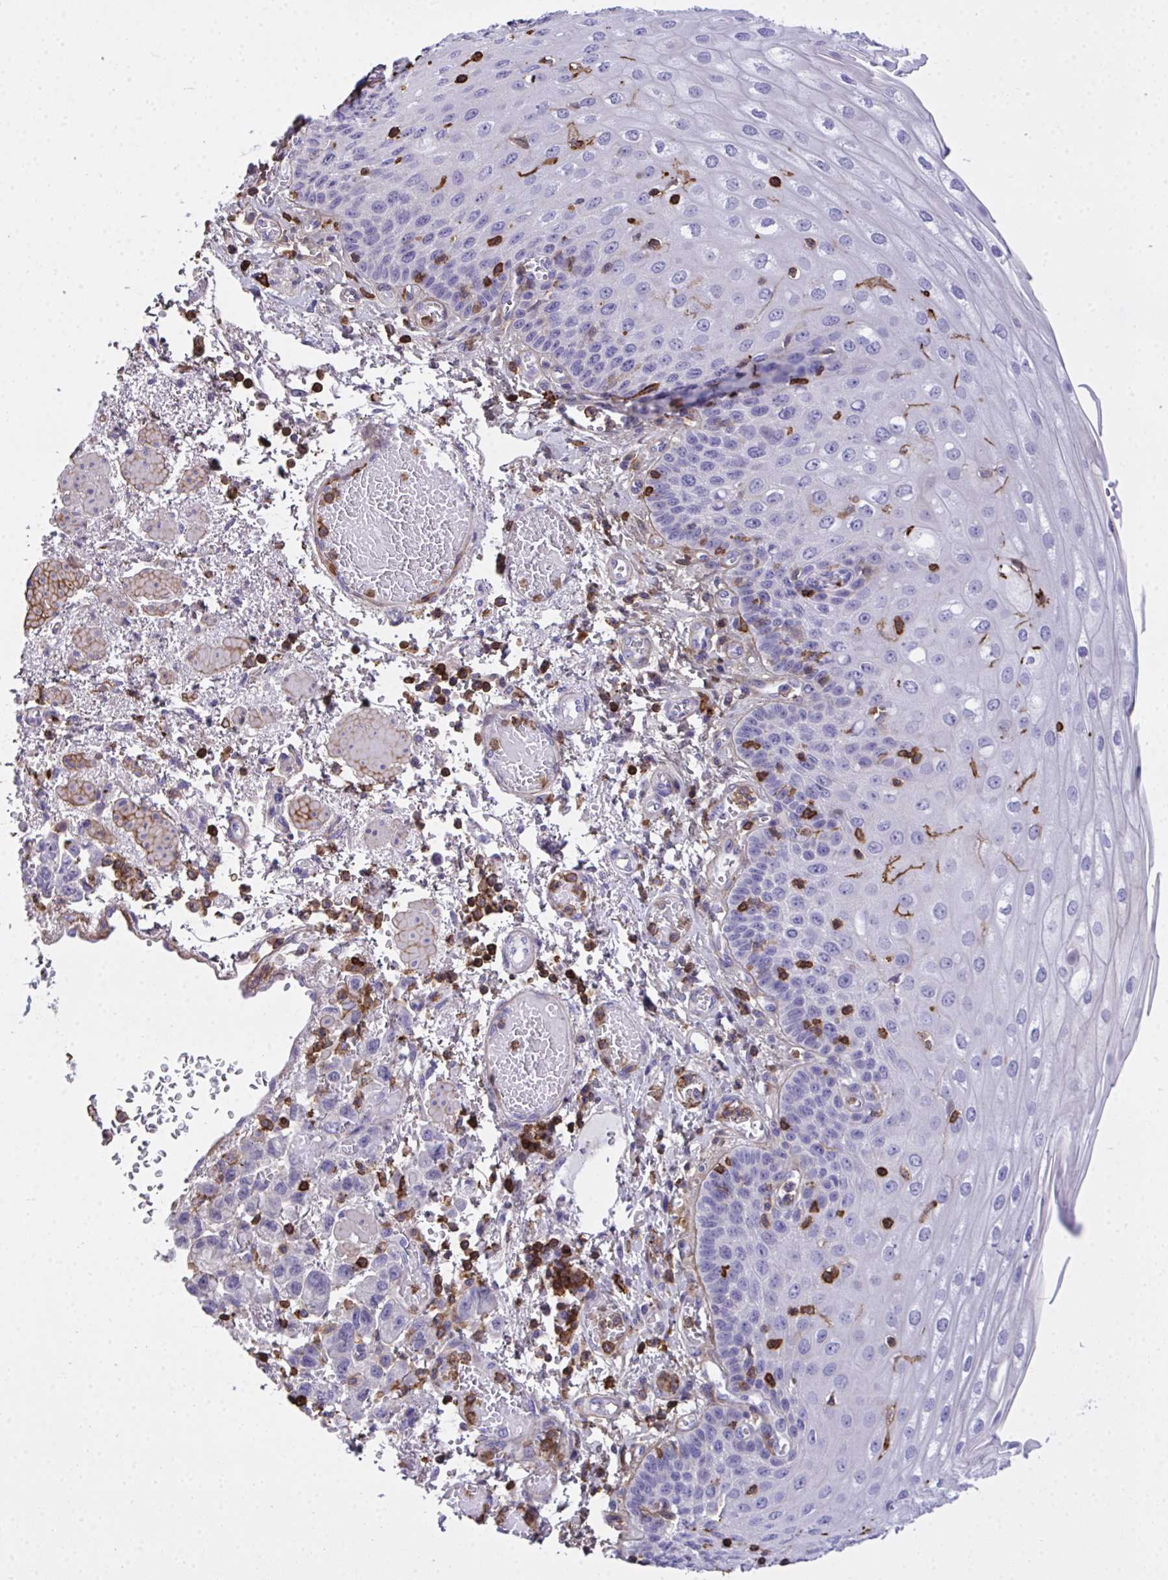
{"staining": {"intensity": "negative", "quantity": "none", "location": "none"}, "tissue": "esophagus", "cell_type": "Squamous epithelial cells", "image_type": "normal", "snomed": [{"axis": "morphology", "description": "Normal tissue, NOS"}, {"axis": "morphology", "description": "Adenocarcinoma, NOS"}, {"axis": "topography", "description": "Esophagus"}], "caption": "The histopathology image demonstrates no significant expression in squamous epithelial cells of esophagus. (Brightfield microscopy of DAB IHC at high magnification).", "gene": "AP5M1", "patient": {"sex": "male", "age": 81}}